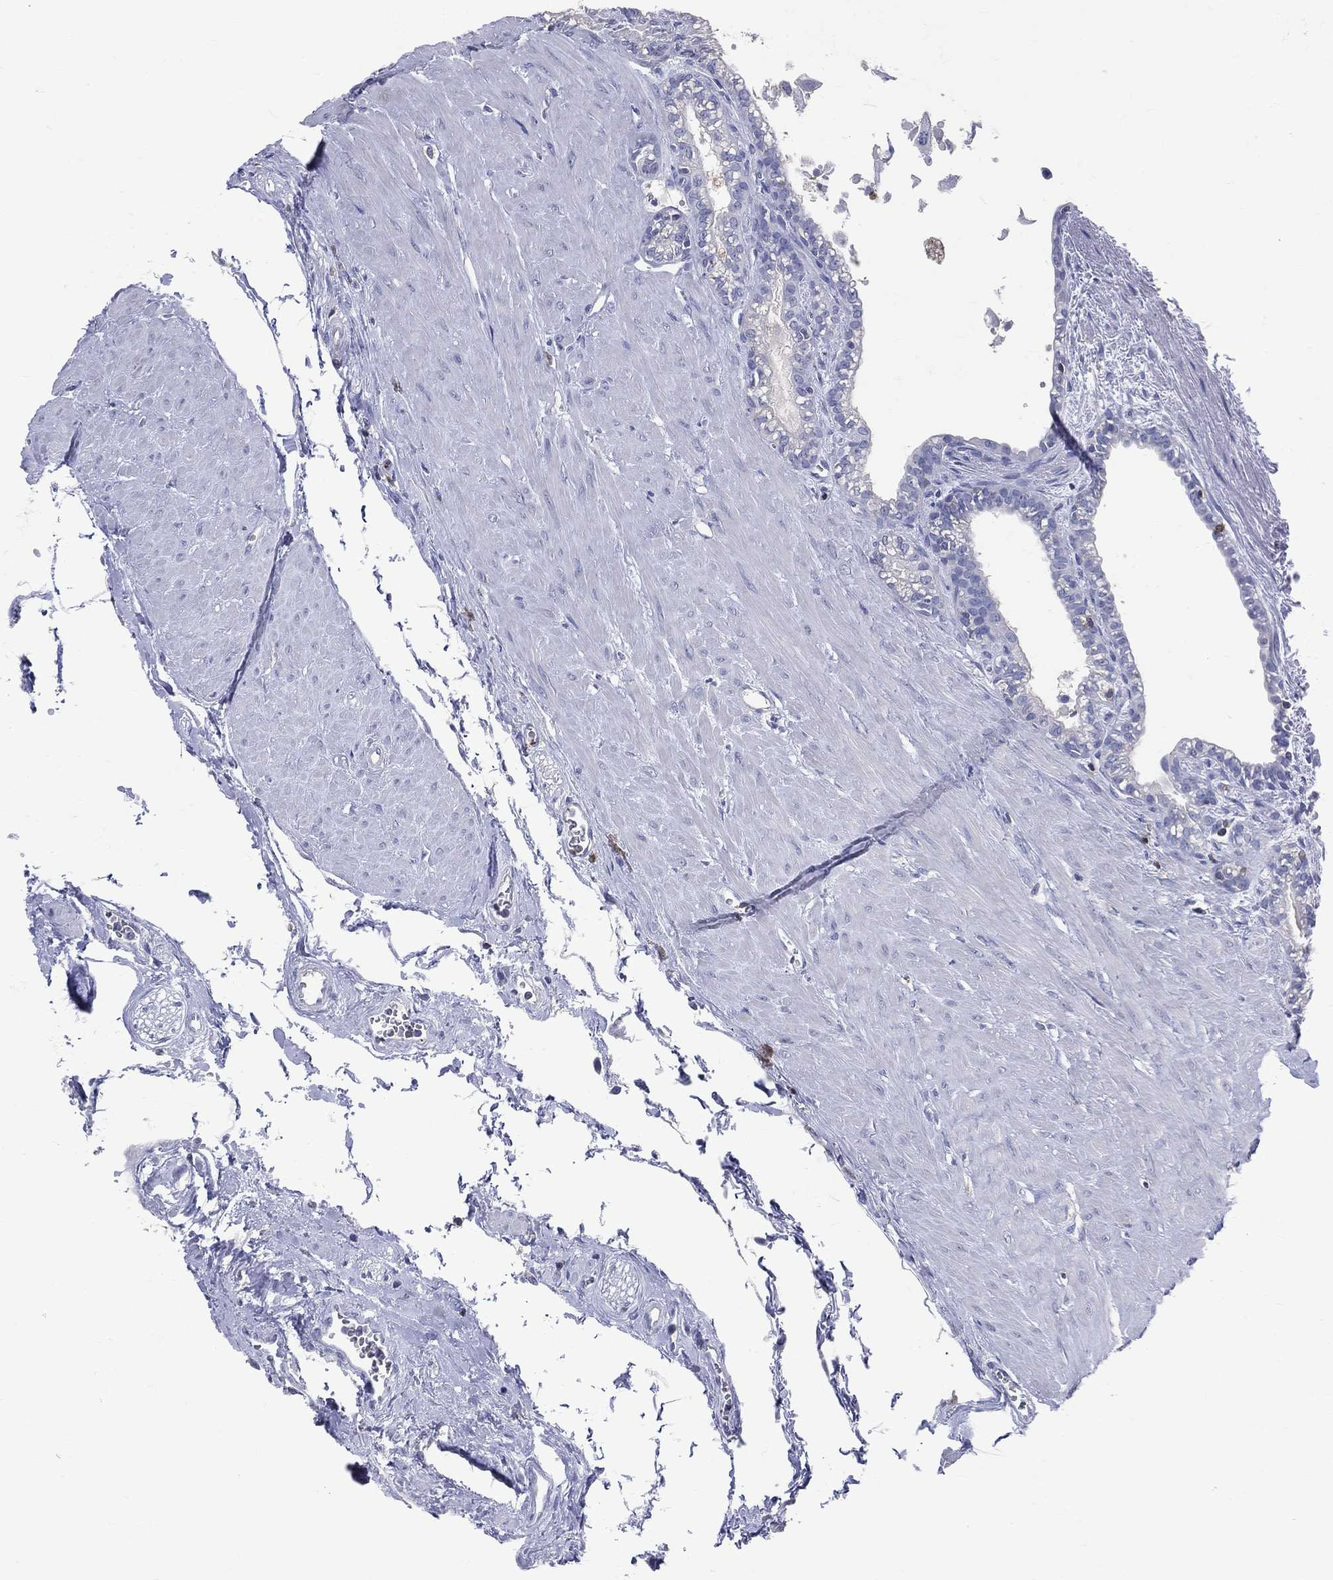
{"staining": {"intensity": "negative", "quantity": "none", "location": "none"}, "tissue": "seminal vesicle", "cell_type": "Glandular cells", "image_type": "normal", "snomed": [{"axis": "morphology", "description": "Normal tissue, NOS"}, {"axis": "morphology", "description": "Urothelial carcinoma, NOS"}, {"axis": "topography", "description": "Urinary bladder"}, {"axis": "topography", "description": "Seminal veicle"}], "caption": "The histopathology image demonstrates no significant expression in glandular cells of seminal vesicle.", "gene": "LAT", "patient": {"sex": "male", "age": 76}}